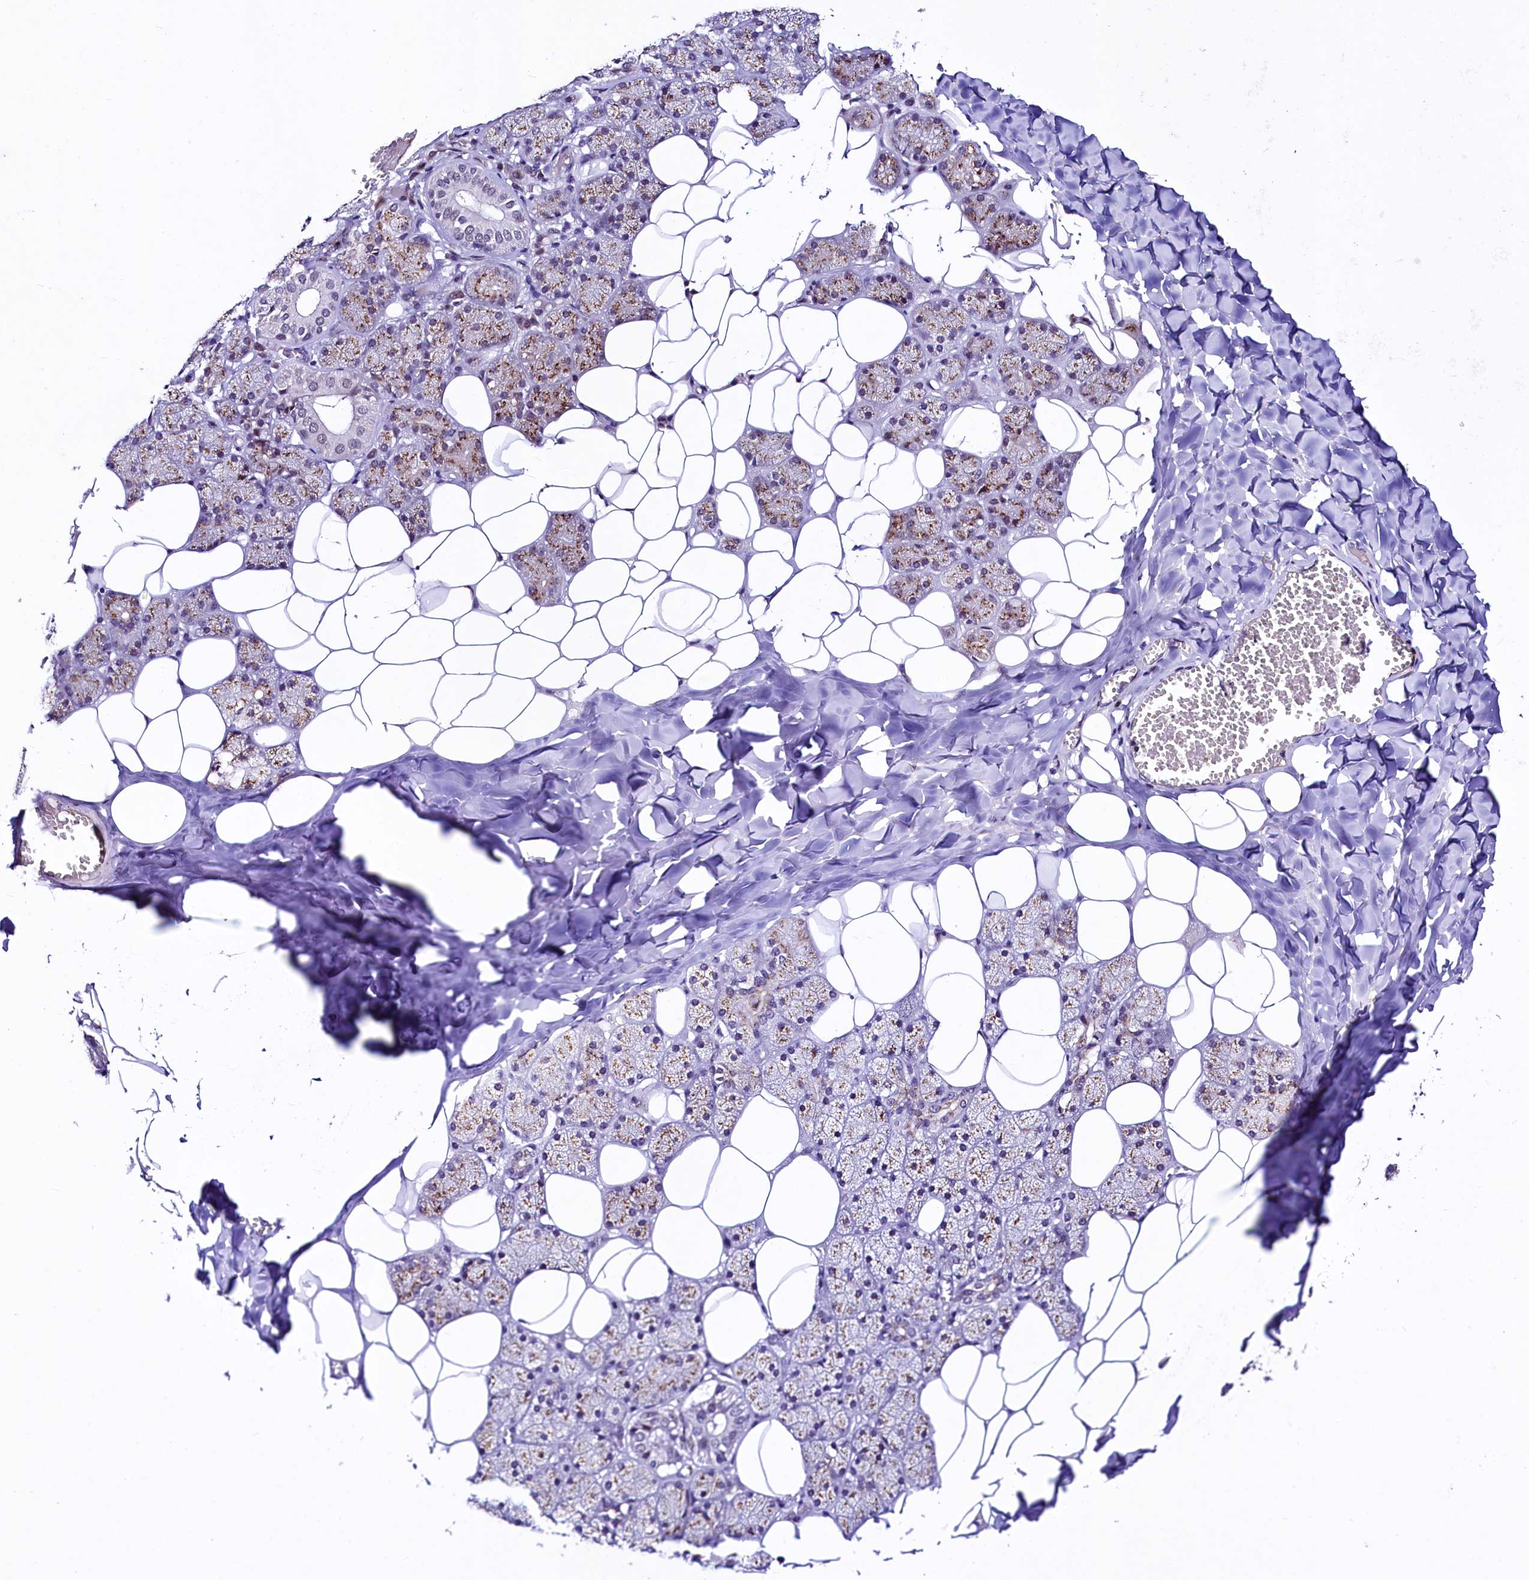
{"staining": {"intensity": "moderate", "quantity": "25%-75%", "location": "cytoplasmic/membranous"}, "tissue": "salivary gland", "cell_type": "Glandular cells", "image_type": "normal", "snomed": [{"axis": "morphology", "description": "Normal tissue, NOS"}, {"axis": "topography", "description": "Salivary gland"}], "caption": "A photomicrograph of human salivary gland stained for a protein shows moderate cytoplasmic/membranous brown staining in glandular cells.", "gene": "LEUTX", "patient": {"sex": "female", "age": 33}}